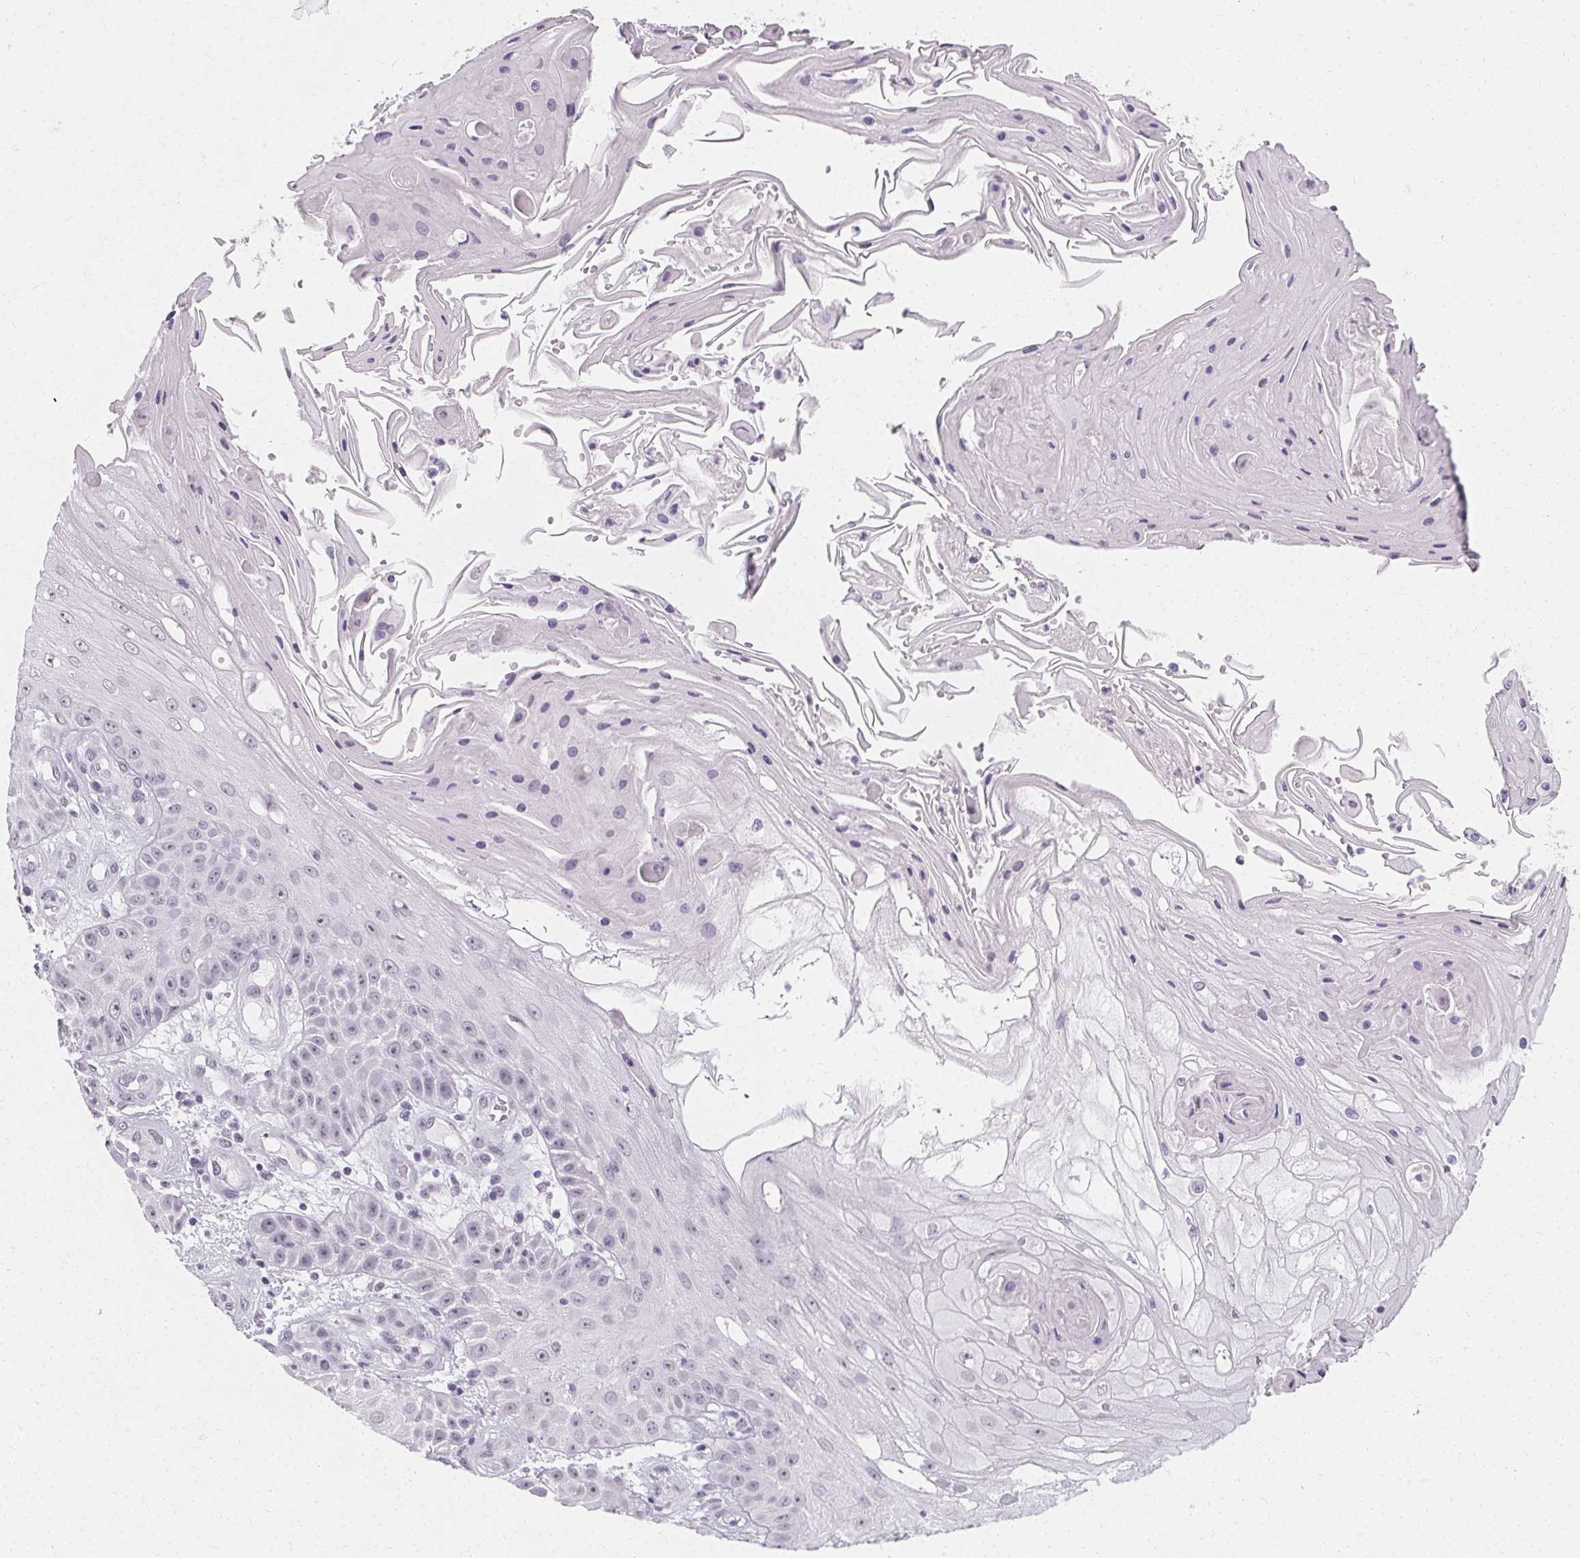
{"staining": {"intensity": "negative", "quantity": "none", "location": "none"}, "tissue": "skin cancer", "cell_type": "Tumor cells", "image_type": "cancer", "snomed": [{"axis": "morphology", "description": "Squamous cell carcinoma, NOS"}, {"axis": "topography", "description": "Skin"}], "caption": "This is an immunohistochemistry (IHC) photomicrograph of squamous cell carcinoma (skin). There is no staining in tumor cells.", "gene": "SYNPR", "patient": {"sex": "male", "age": 70}}